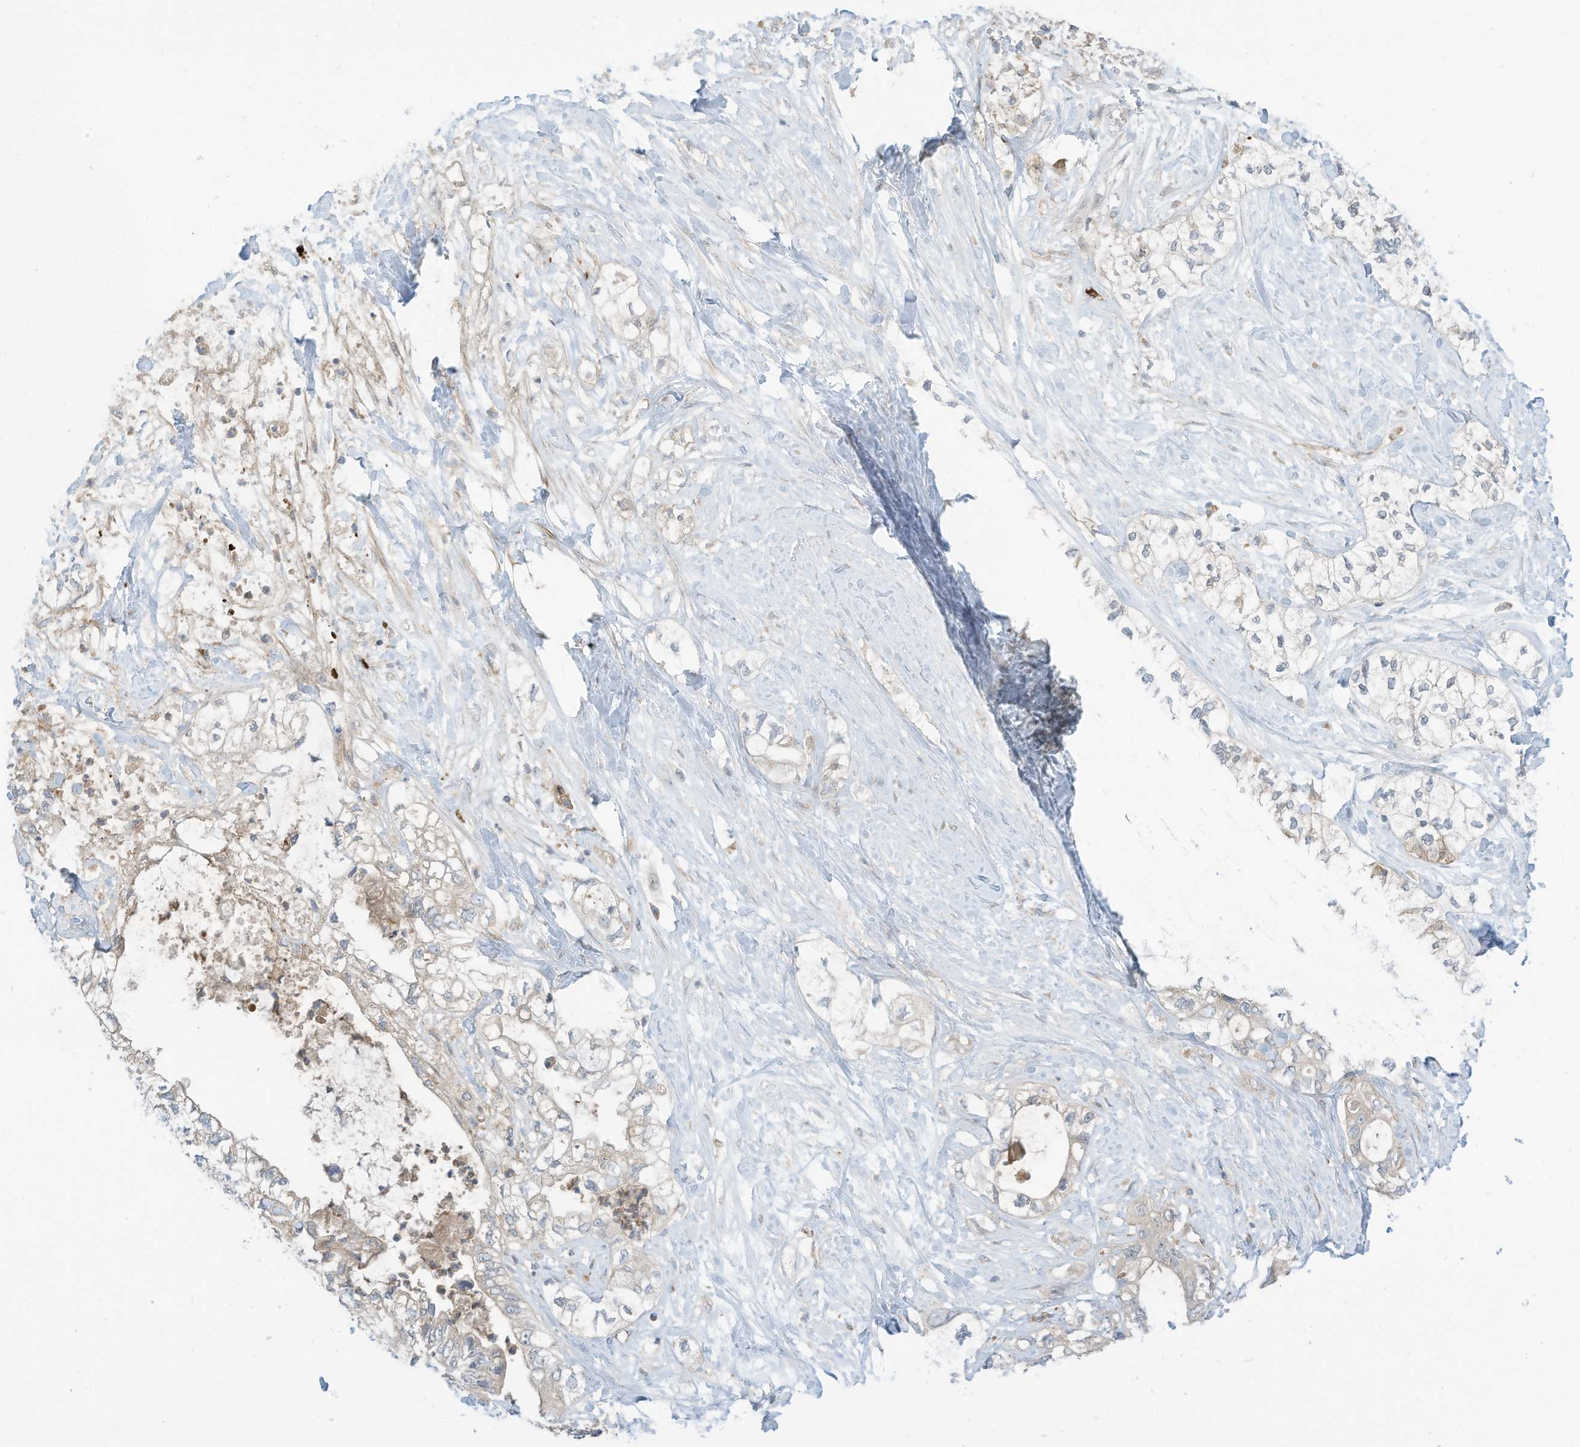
{"staining": {"intensity": "weak", "quantity": "<25%", "location": "cytoplasmic/membranous"}, "tissue": "pancreatic cancer", "cell_type": "Tumor cells", "image_type": "cancer", "snomed": [{"axis": "morphology", "description": "Adenocarcinoma, NOS"}, {"axis": "topography", "description": "Pancreas"}], "caption": "Immunohistochemistry (IHC) micrograph of human pancreatic cancer stained for a protein (brown), which displays no positivity in tumor cells.", "gene": "DZIP3", "patient": {"sex": "male", "age": 70}}